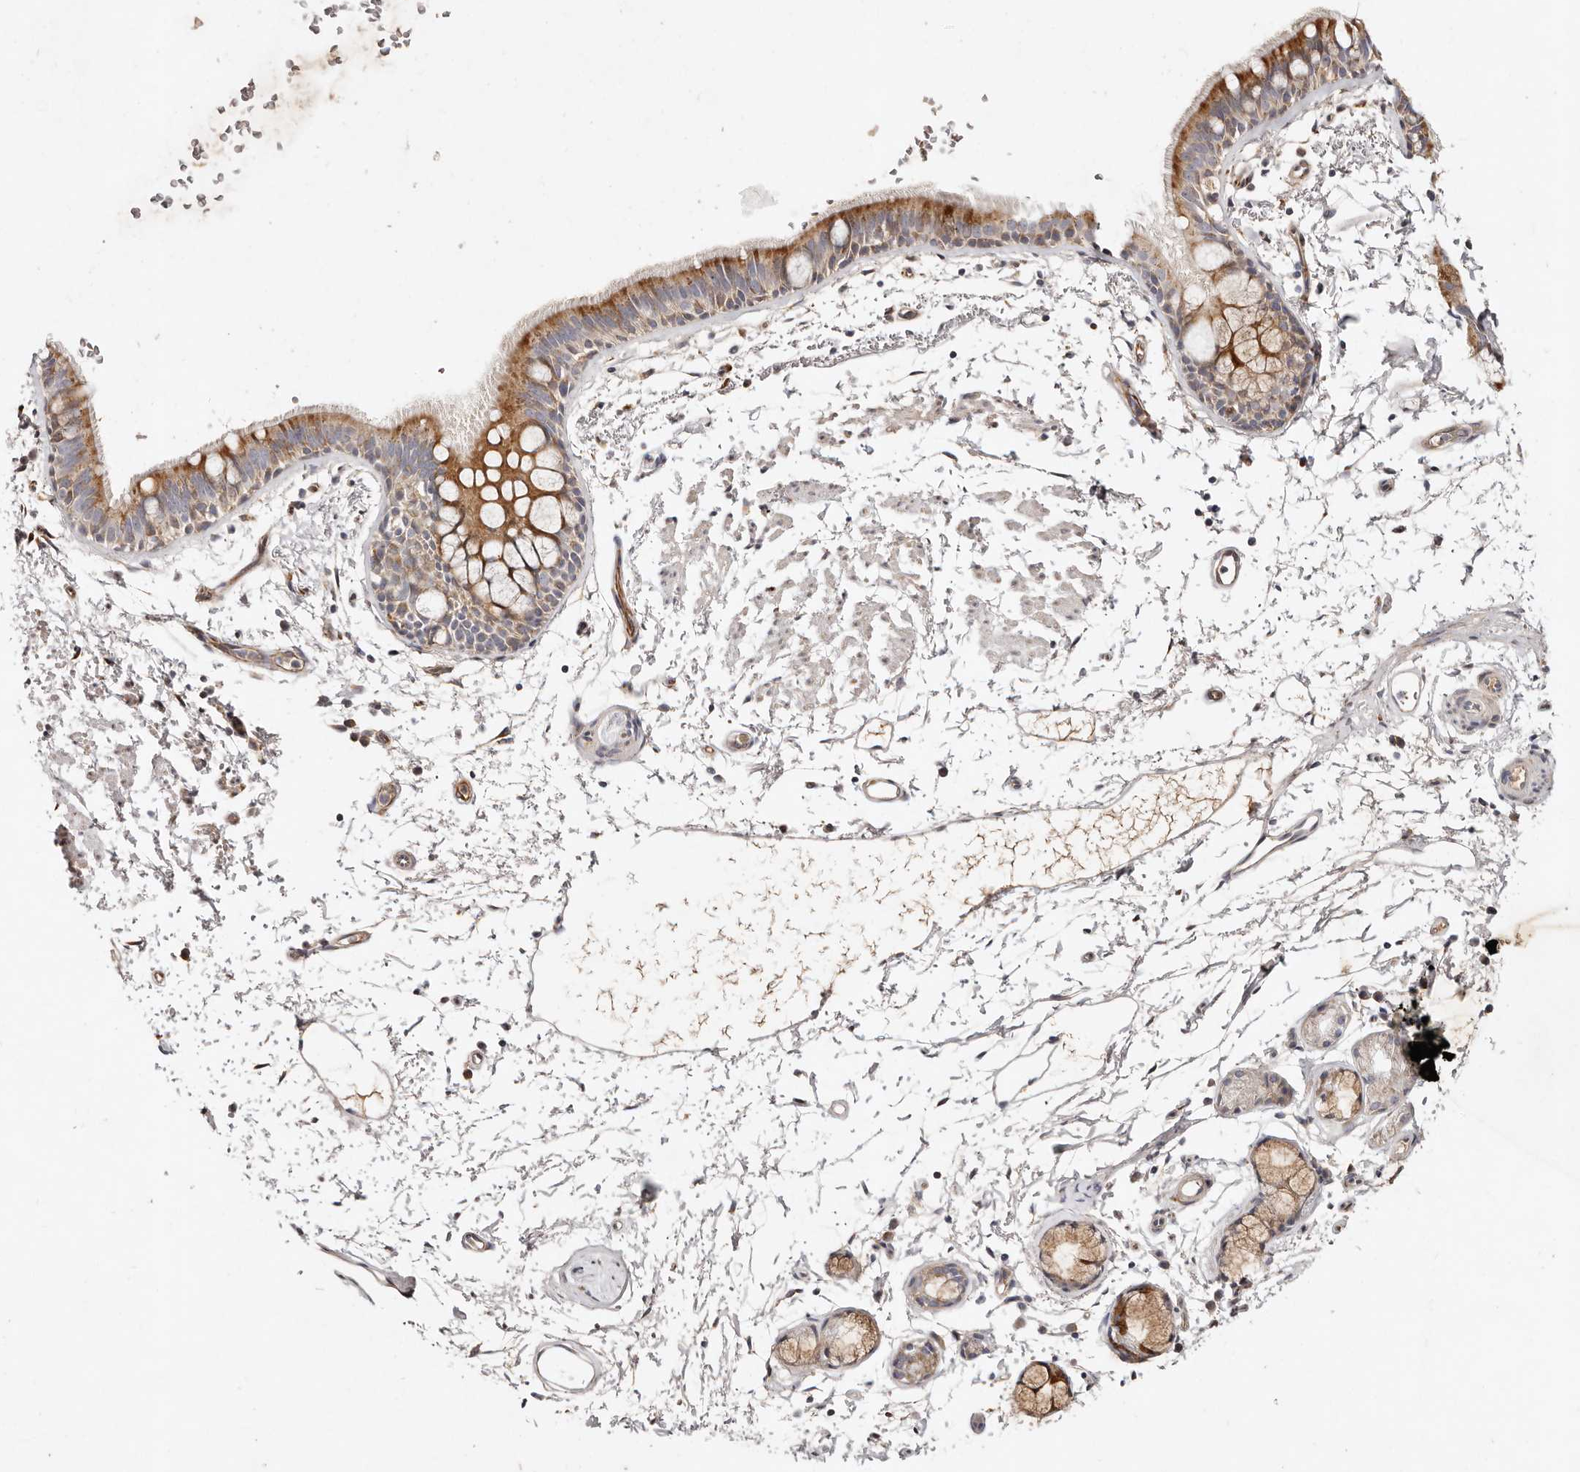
{"staining": {"intensity": "moderate", "quantity": "25%-75%", "location": "cytoplasmic/membranous"}, "tissue": "bronchus", "cell_type": "Respiratory epithelial cells", "image_type": "normal", "snomed": [{"axis": "morphology", "description": "Normal tissue, NOS"}, {"axis": "topography", "description": "Lymph node"}, {"axis": "topography", "description": "Bronchus"}], "caption": "About 25%-75% of respiratory epithelial cells in unremarkable human bronchus exhibit moderate cytoplasmic/membranous protein expression as visualized by brown immunohistochemical staining.", "gene": "SERPINH1", "patient": {"sex": "female", "age": 70}}